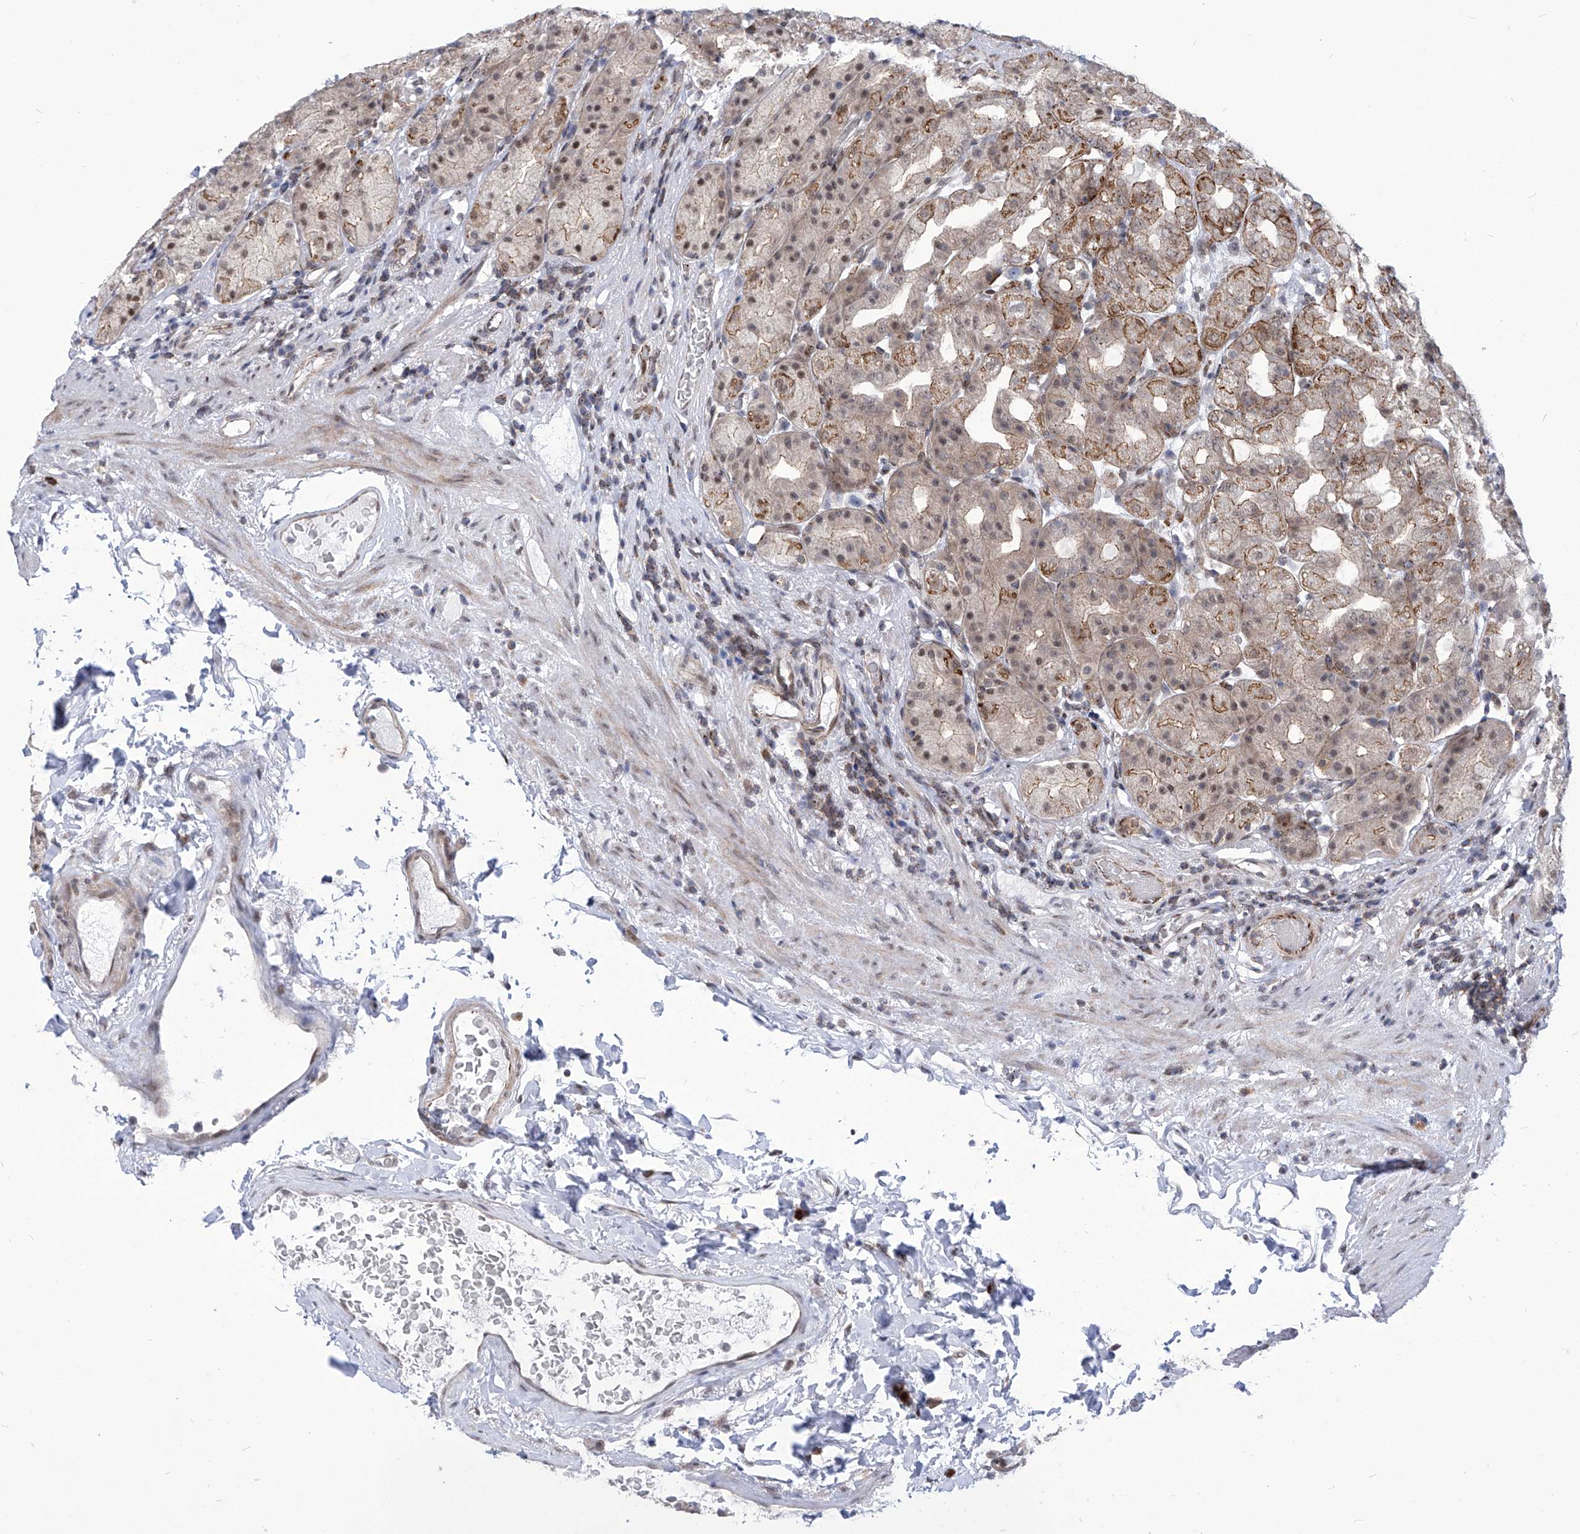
{"staining": {"intensity": "strong", "quantity": ">75%", "location": "cytoplasmic/membranous,nuclear"}, "tissue": "stomach", "cell_type": "Glandular cells", "image_type": "normal", "snomed": [{"axis": "morphology", "description": "Normal tissue, NOS"}, {"axis": "topography", "description": "Stomach, upper"}], "caption": "Glandular cells demonstrate high levels of strong cytoplasmic/membranous,nuclear positivity in about >75% of cells in normal human stomach. Immunohistochemistry stains the protein of interest in brown and the nuclei are stained blue.", "gene": "CEP290", "patient": {"sex": "male", "age": 68}}